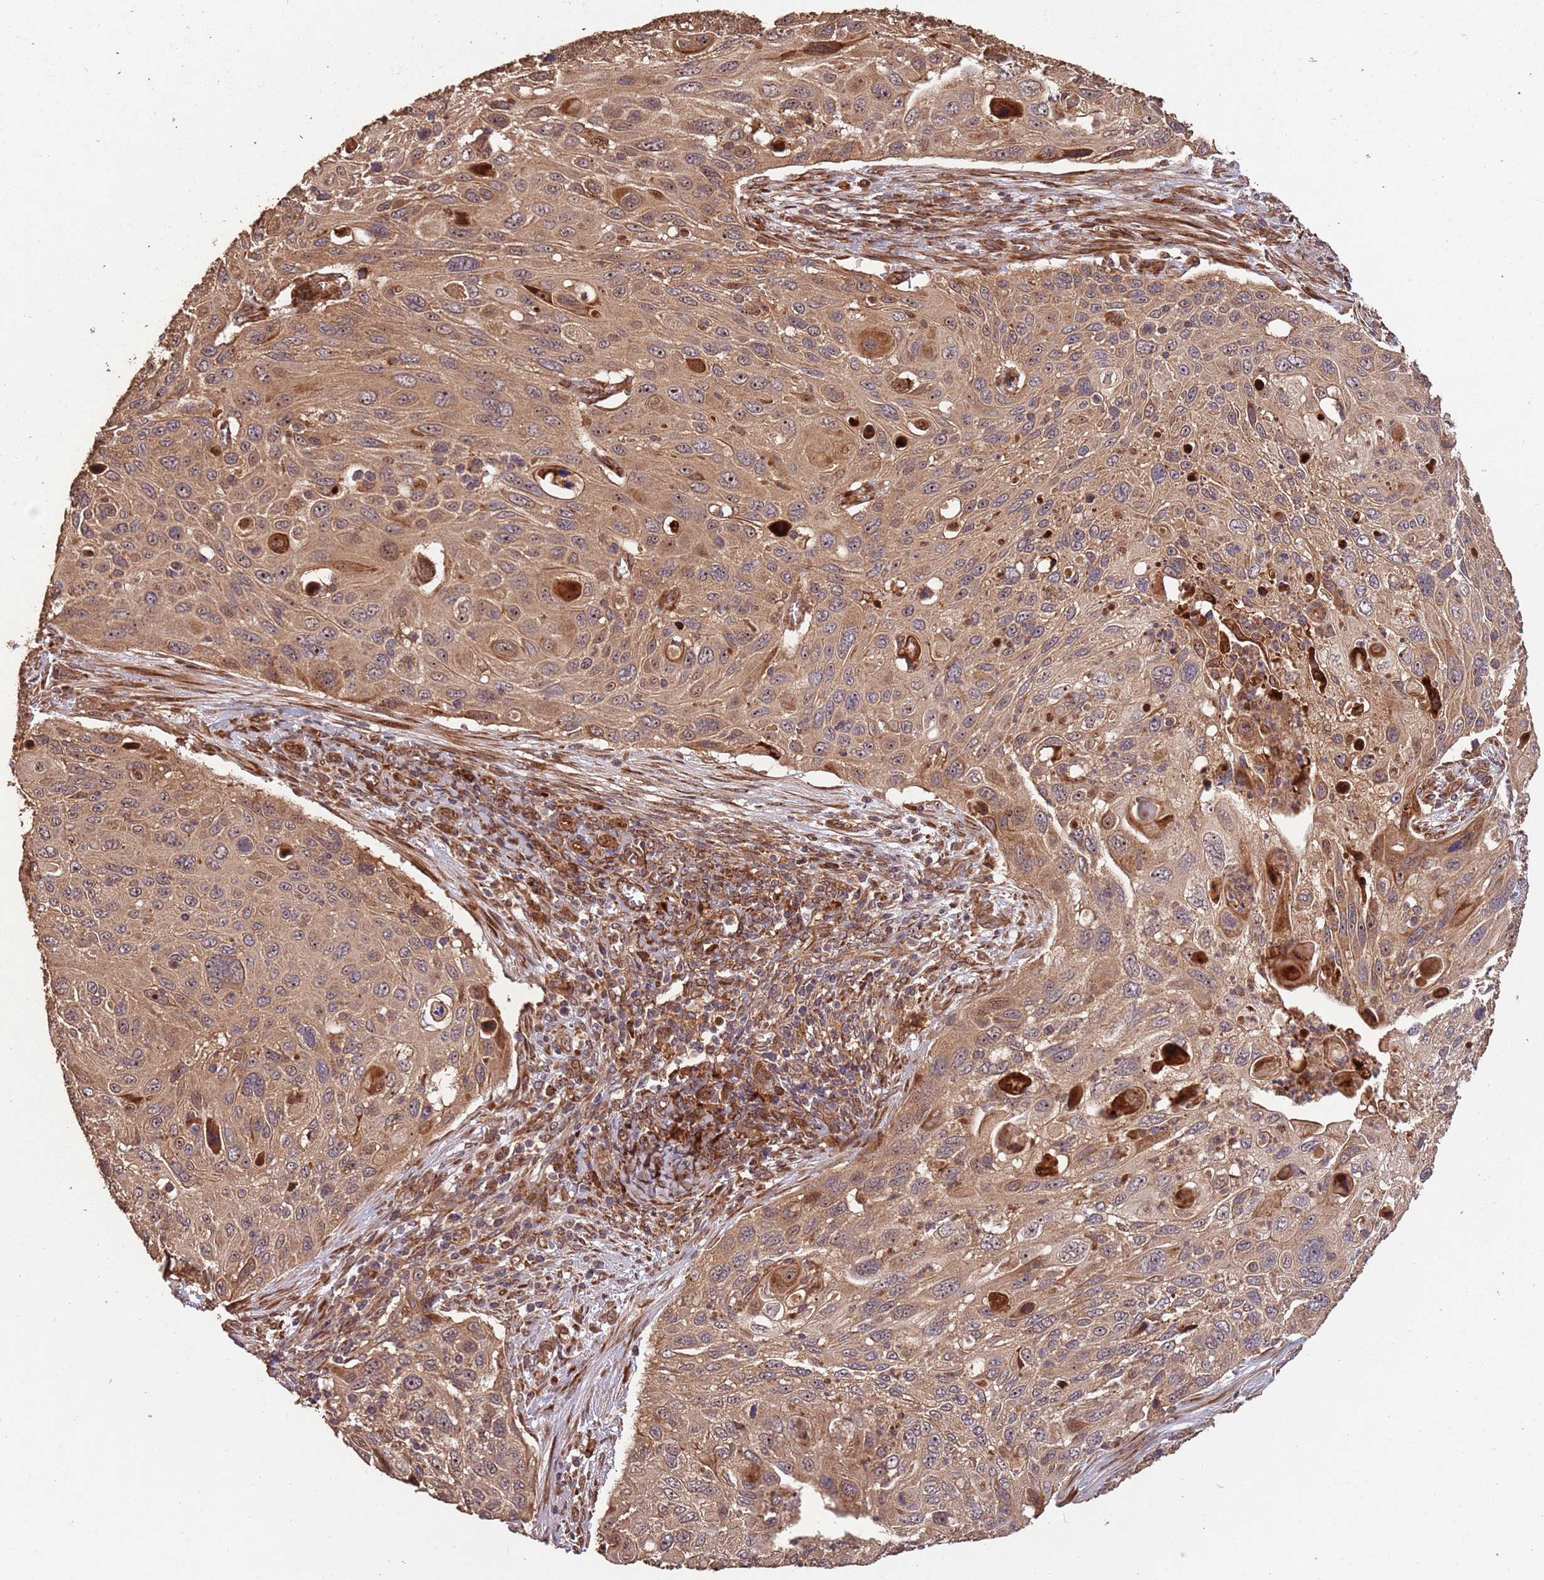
{"staining": {"intensity": "moderate", "quantity": ">75%", "location": "cytoplasmic/membranous,nuclear"}, "tissue": "cervical cancer", "cell_type": "Tumor cells", "image_type": "cancer", "snomed": [{"axis": "morphology", "description": "Squamous cell carcinoma, NOS"}, {"axis": "topography", "description": "Cervix"}], "caption": "Cervical cancer (squamous cell carcinoma) was stained to show a protein in brown. There is medium levels of moderate cytoplasmic/membranous and nuclear expression in about >75% of tumor cells.", "gene": "ZNF428", "patient": {"sex": "female", "age": 70}}